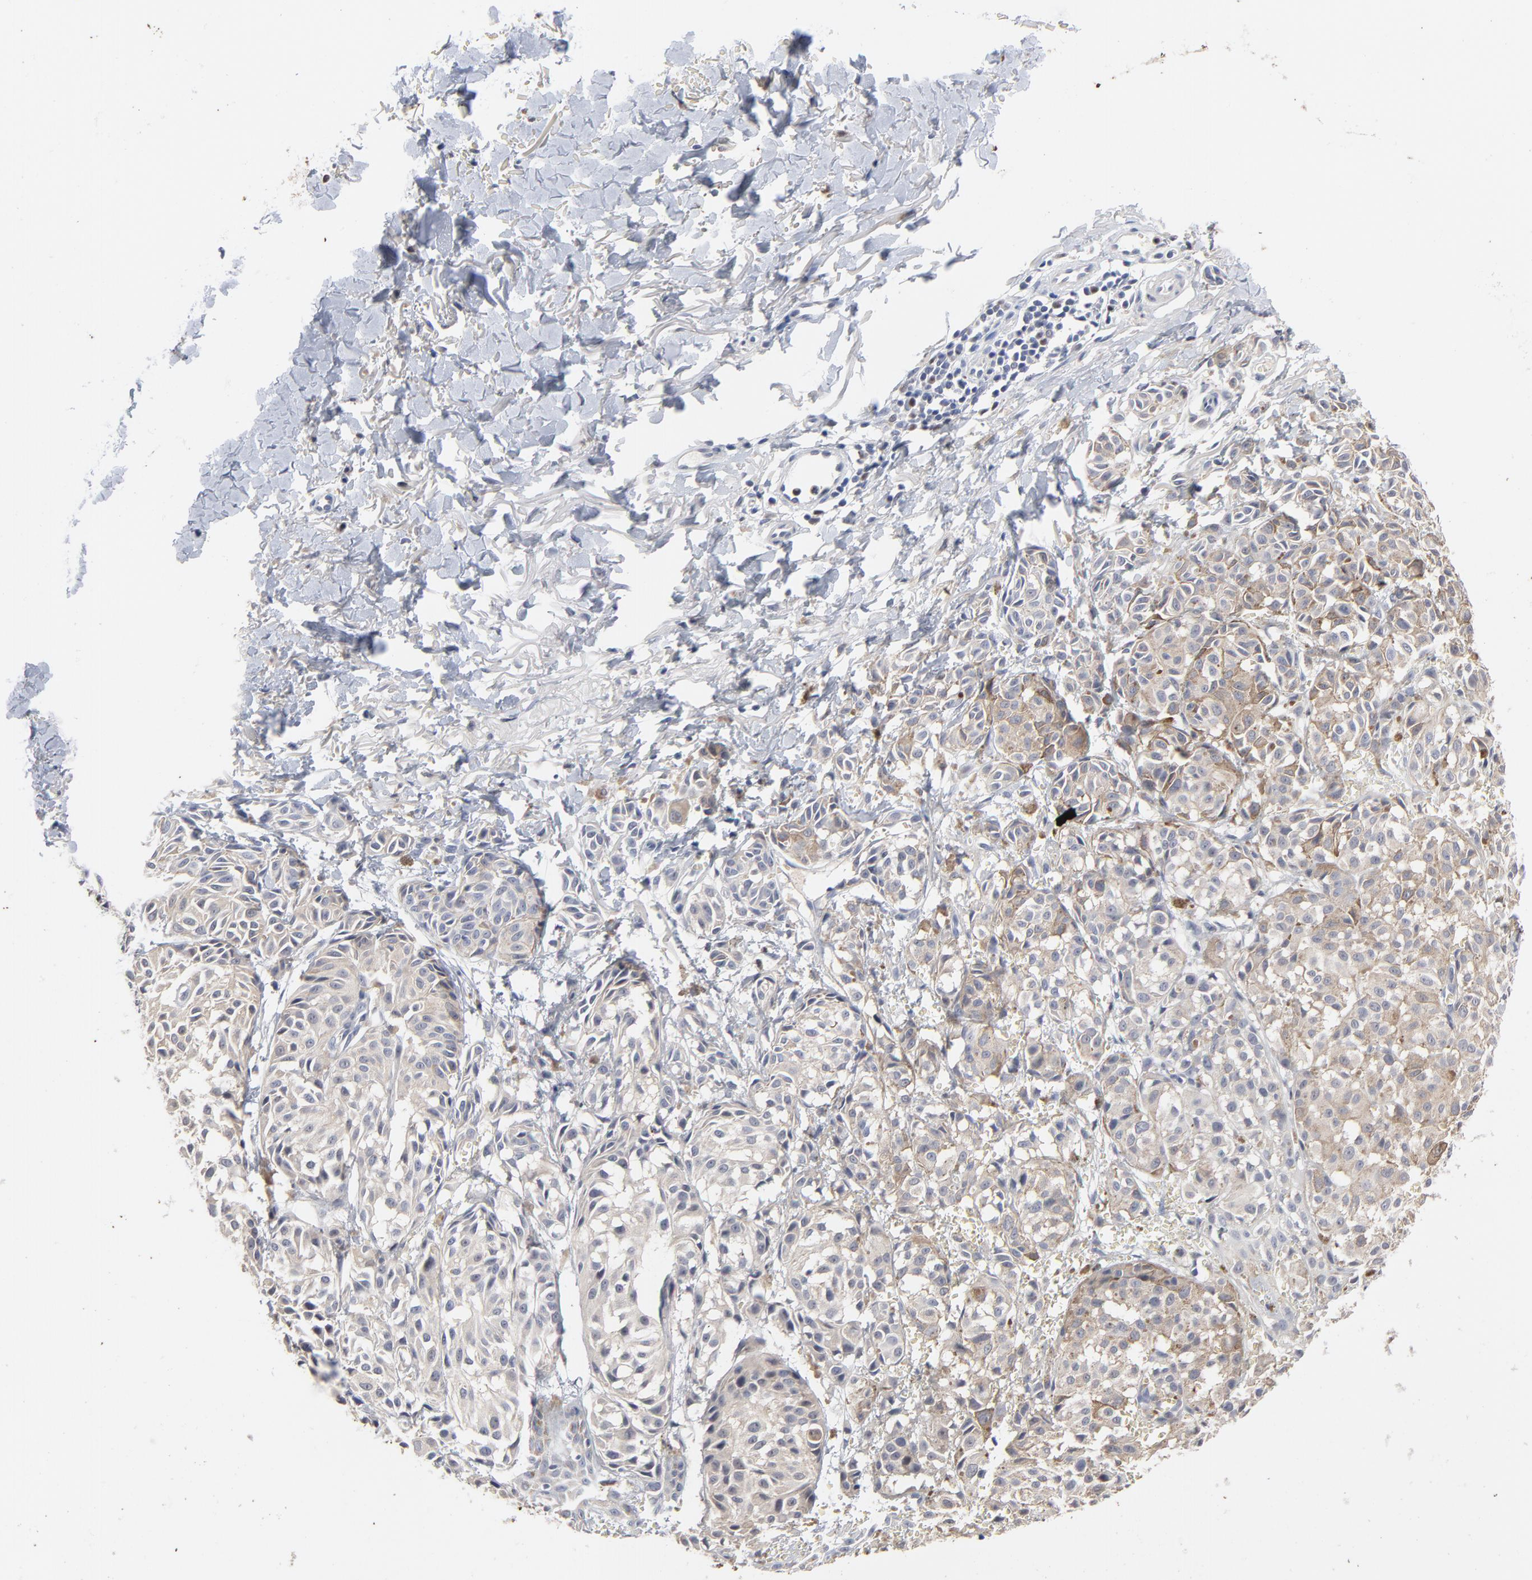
{"staining": {"intensity": "weak", "quantity": ">75%", "location": "cytoplasmic/membranous"}, "tissue": "melanoma", "cell_type": "Tumor cells", "image_type": "cancer", "snomed": [{"axis": "morphology", "description": "Malignant melanoma, NOS"}, {"axis": "topography", "description": "Skin"}], "caption": "Immunohistochemistry (IHC) of melanoma exhibits low levels of weak cytoplasmic/membranous positivity in about >75% of tumor cells.", "gene": "AADAC", "patient": {"sex": "male", "age": 76}}